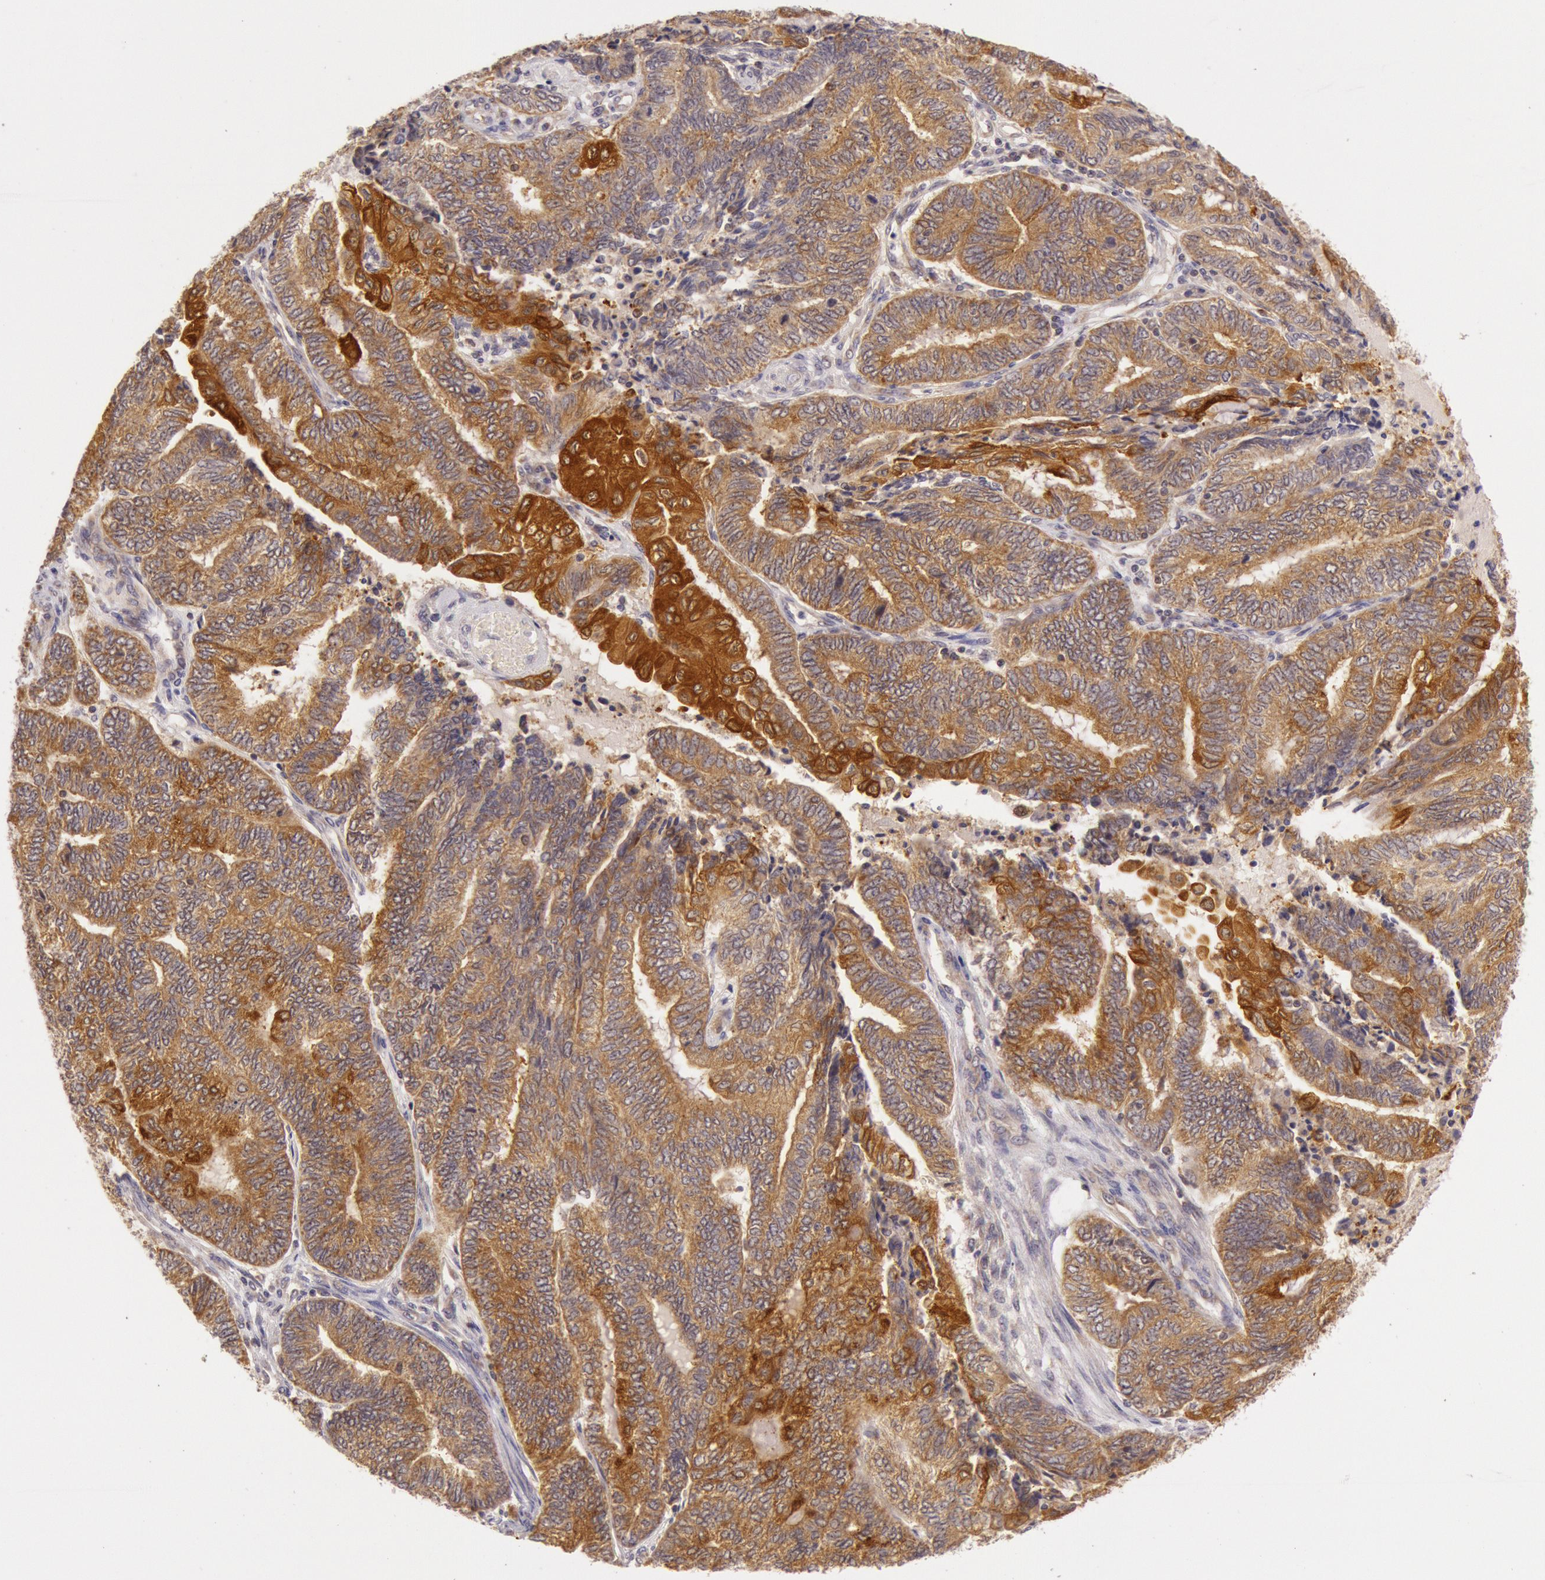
{"staining": {"intensity": "strong", "quantity": ">75%", "location": "cytoplasmic/membranous"}, "tissue": "endometrial cancer", "cell_type": "Tumor cells", "image_type": "cancer", "snomed": [{"axis": "morphology", "description": "Adenocarcinoma, NOS"}, {"axis": "topography", "description": "Uterus"}, {"axis": "topography", "description": "Endometrium"}], "caption": "Protein staining of adenocarcinoma (endometrial) tissue displays strong cytoplasmic/membranous positivity in approximately >75% of tumor cells.", "gene": "CDK16", "patient": {"sex": "female", "age": 70}}